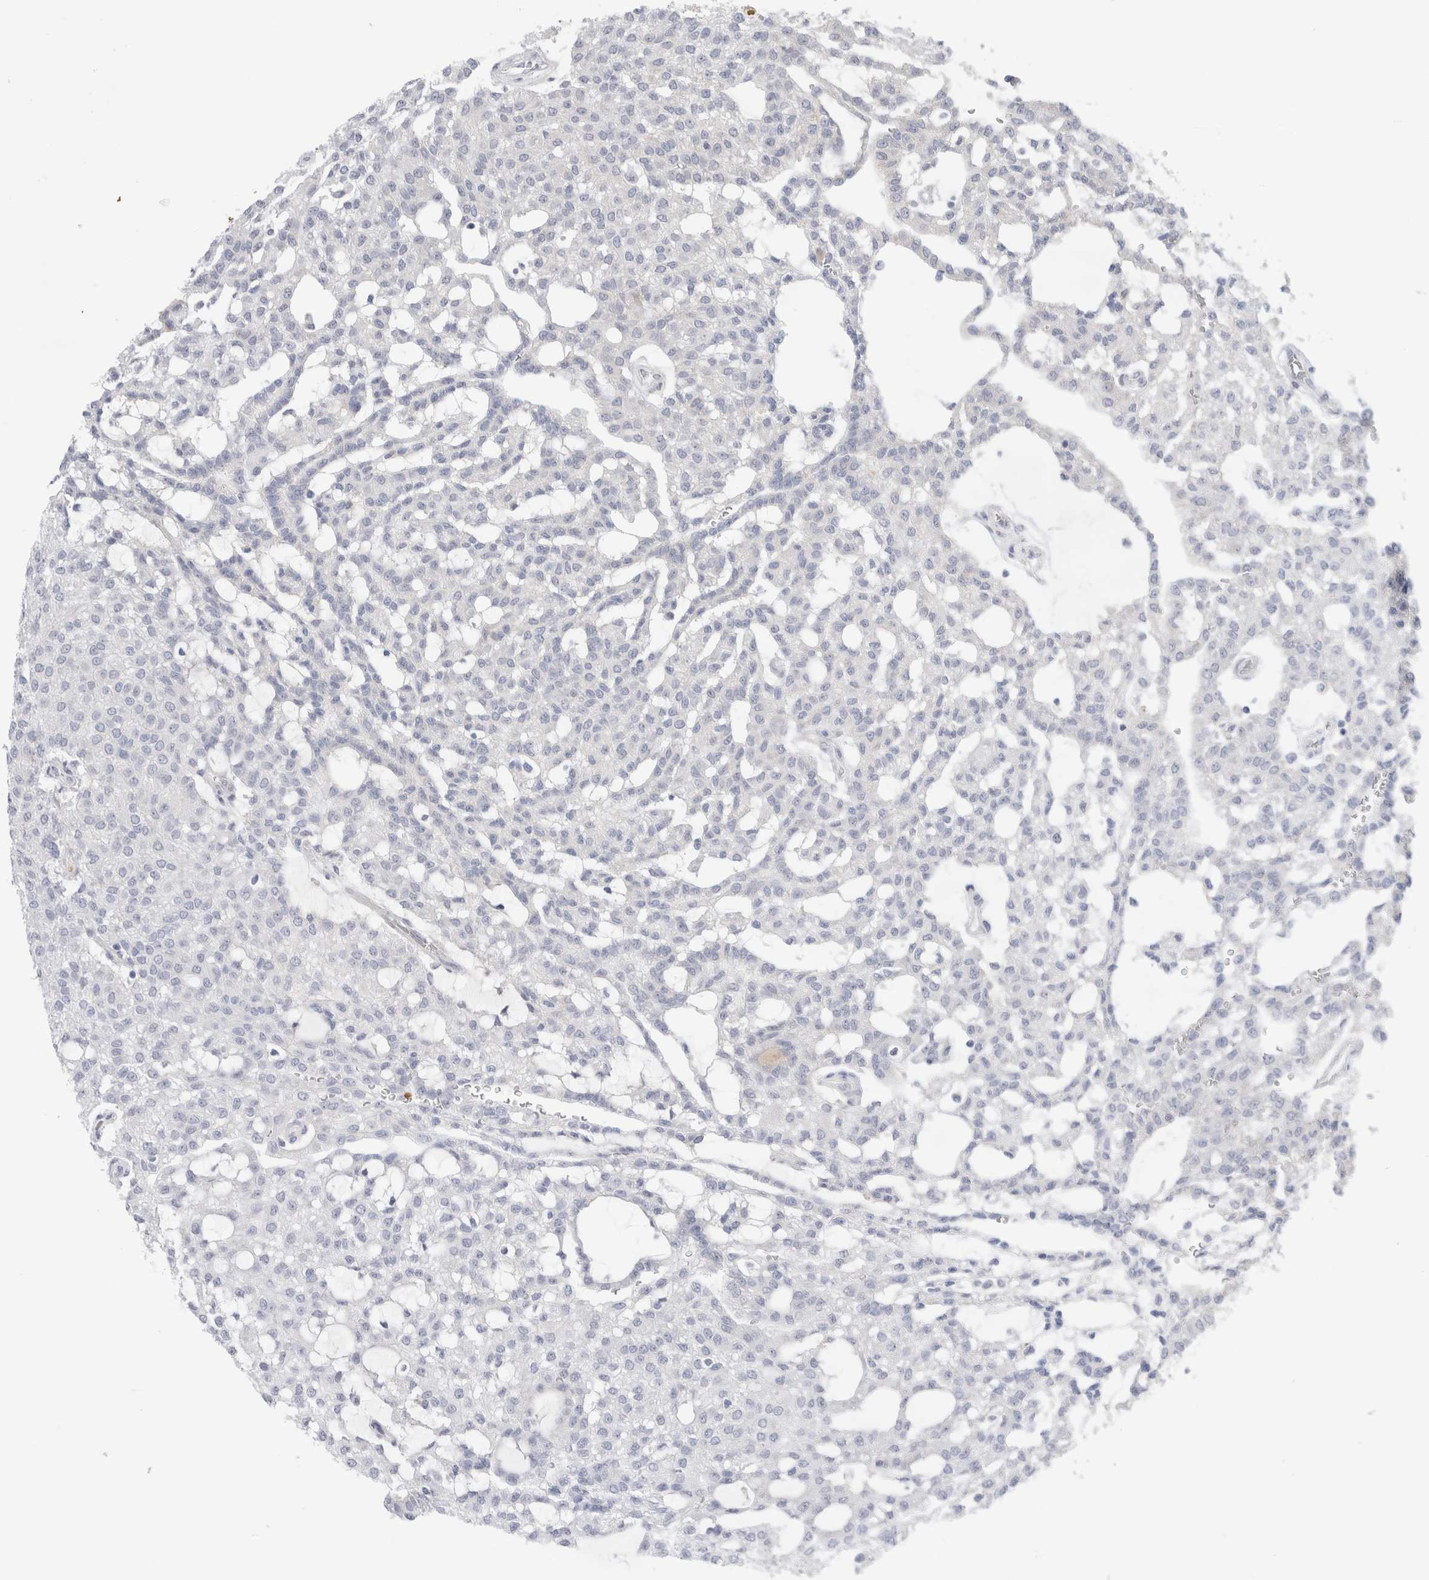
{"staining": {"intensity": "negative", "quantity": "none", "location": "none"}, "tissue": "renal cancer", "cell_type": "Tumor cells", "image_type": "cancer", "snomed": [{"axis": "morphology", "description": "Adenocarcinoma, NOS"}, {"axis": "topography", "description": "Kidney"}], "caption": "Tumor cells show no significant positivity in adenocarcinoma (renal).", "gene": "GSDMB", "patient": {"sex": "male", "age": 63}}